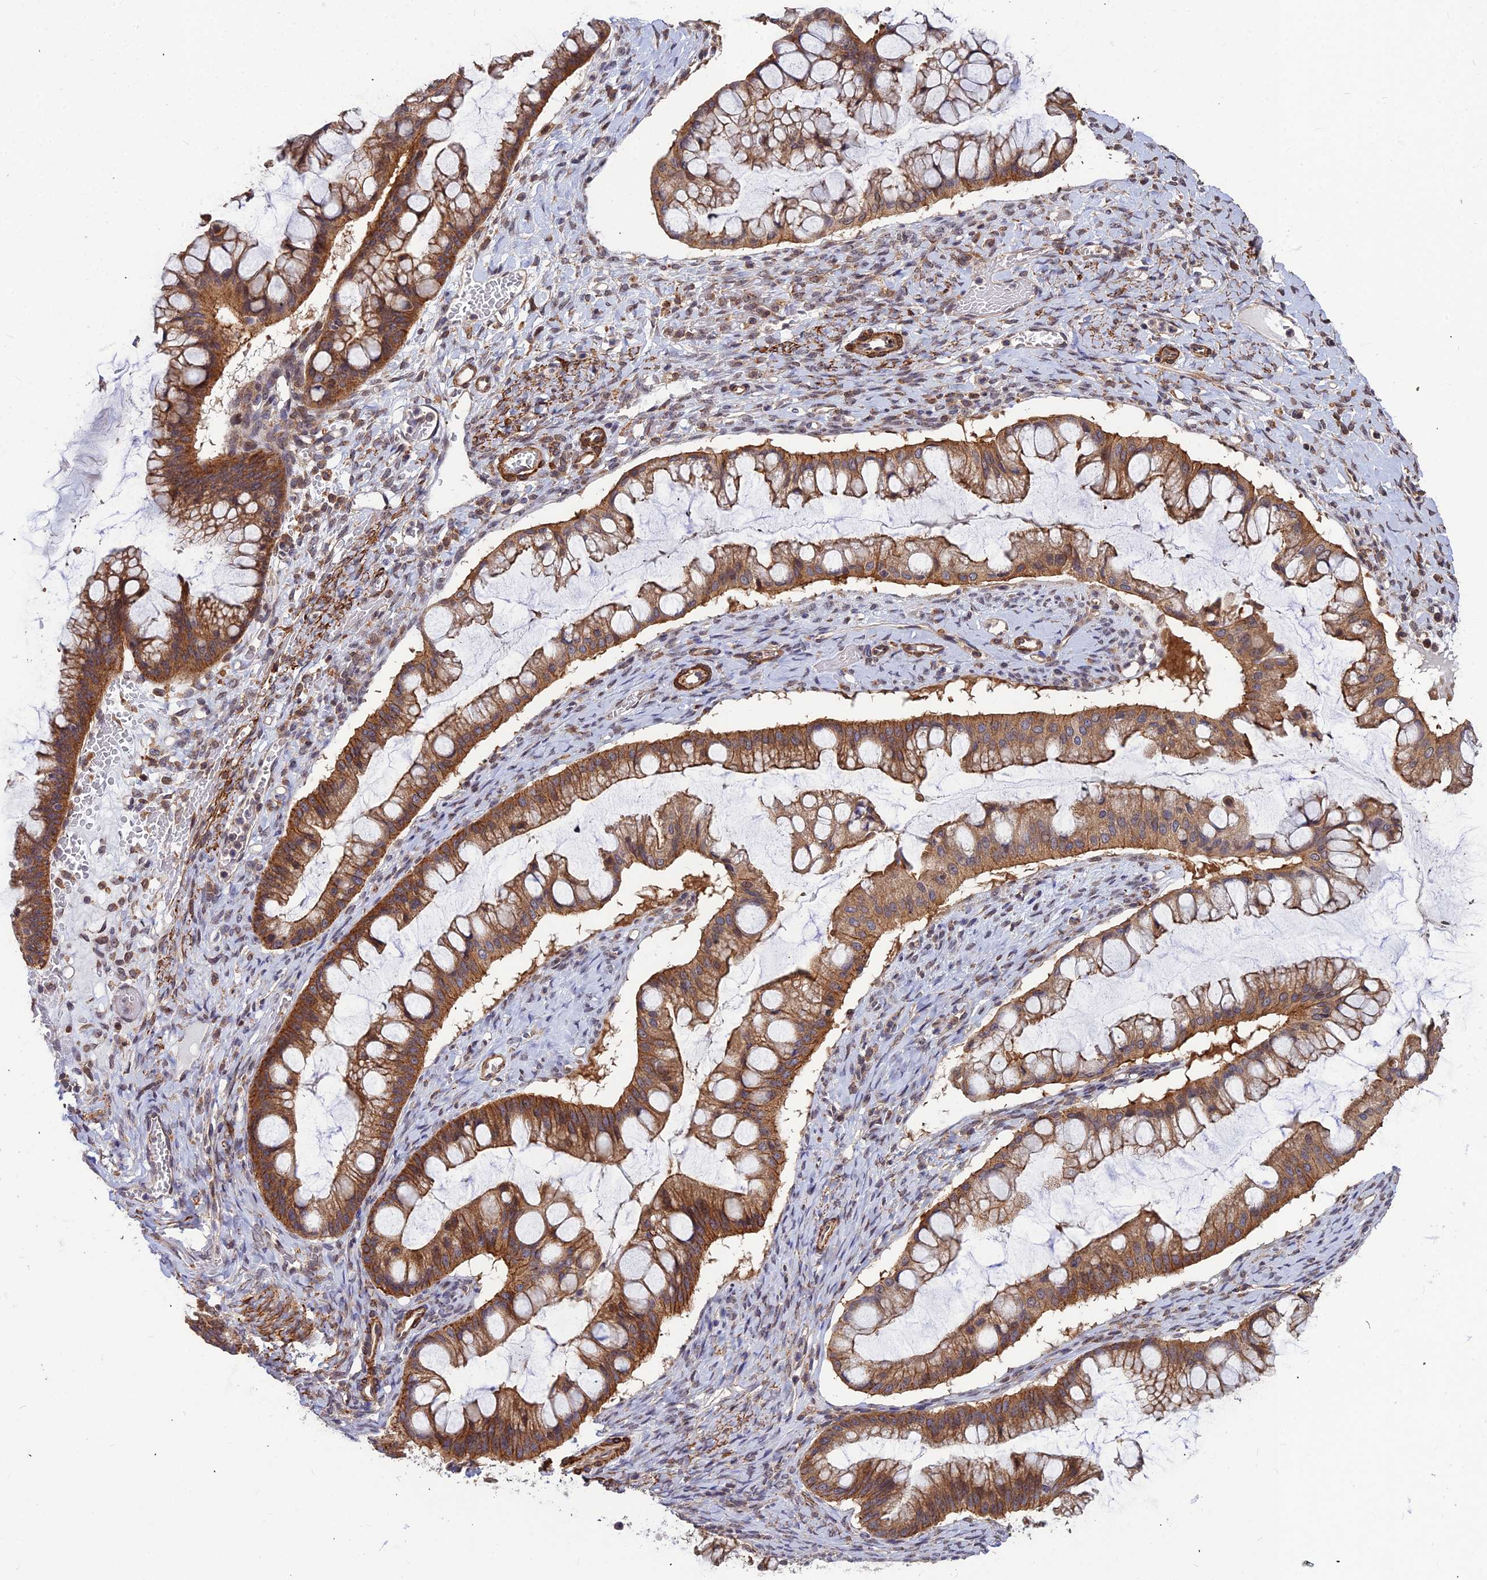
{"staining": {"intensity": "moderate", "quantity": ">75%", "location": "cytoplasmic/membranous"}, "tissue": "ovarian cancer", "cell_type": "Tumor cells", "image_type": "cancer", "snomed": [{"axis": "morphology", "description": "Cystadenocarcinoma, mucinous, NOS"}, {"axis": "topography", "description": "Ovary"}], "caption": "Immunohistochemical staining of human ovarian cancer (mucinous cystadenocarcinoma) demonstrates moderate cytoplasmic/membranous protein expression in about >75% of tumor cells. The staining is performed using DAB (3,3'-diaminobenzidine) brown chromogen to label protein expression. The nuclei are counter-stained blue using hematoxylin.", "gene": "LEKR1", "patient": {"sex": "female", "age": 73}}